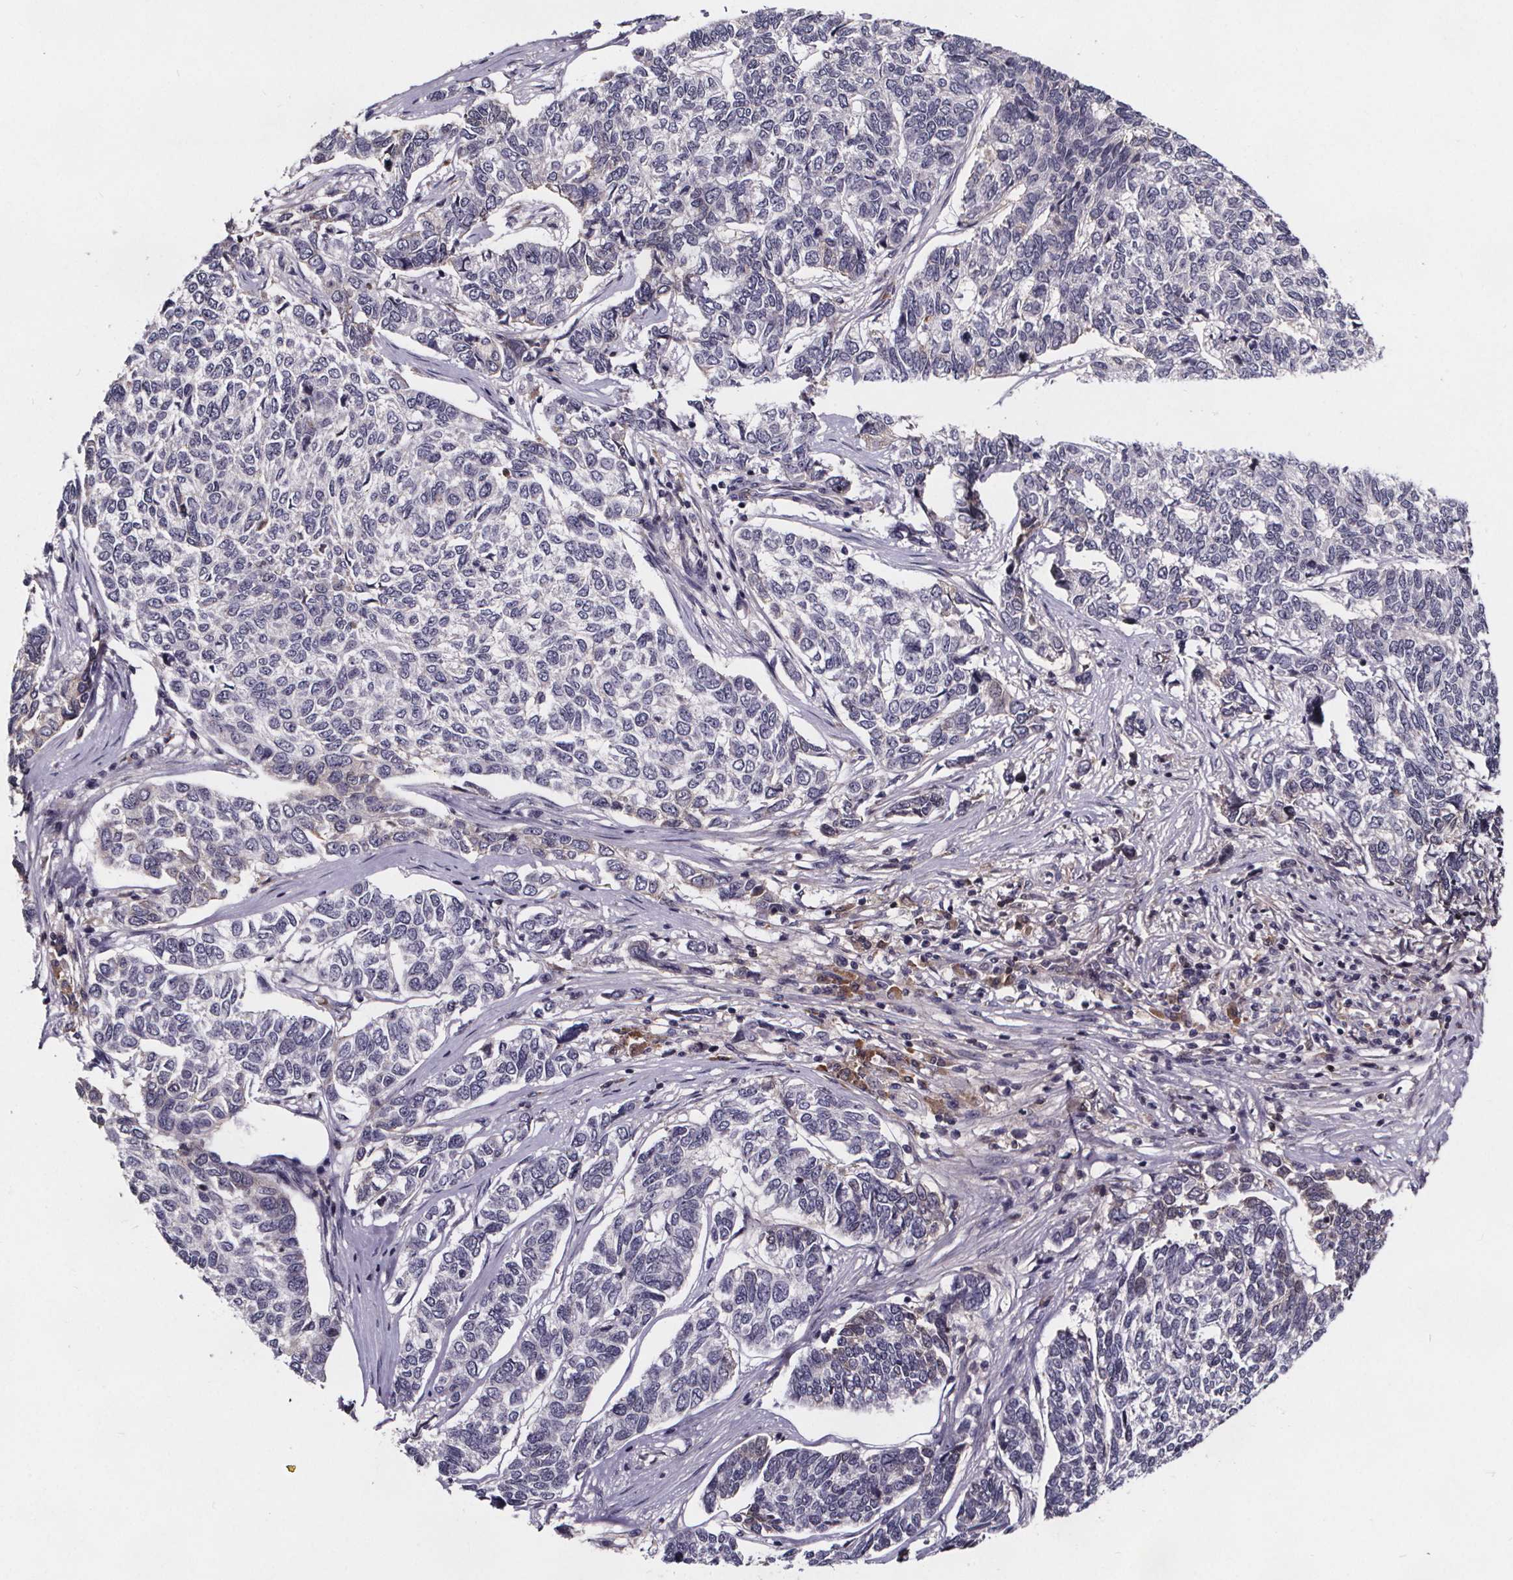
{"staining": {"intensity": "negative", "quantity": "none", "location": "none"}, "tissue": "skin cancer", "cell_type": "Tumor cells", "image_type": "cancer", "snomed": [{"axis": "morphology", "description": "Basal cell carcinoma"}, {"axis": "topography", "description": "Skin"}], "caption": "High power microscopy image of an IHC image of basal cell carcinoma (skin), revealing no significant staining in tumor cells.", "gene": "NPHP4", "patient": {"sex": "female", "age": 65}}